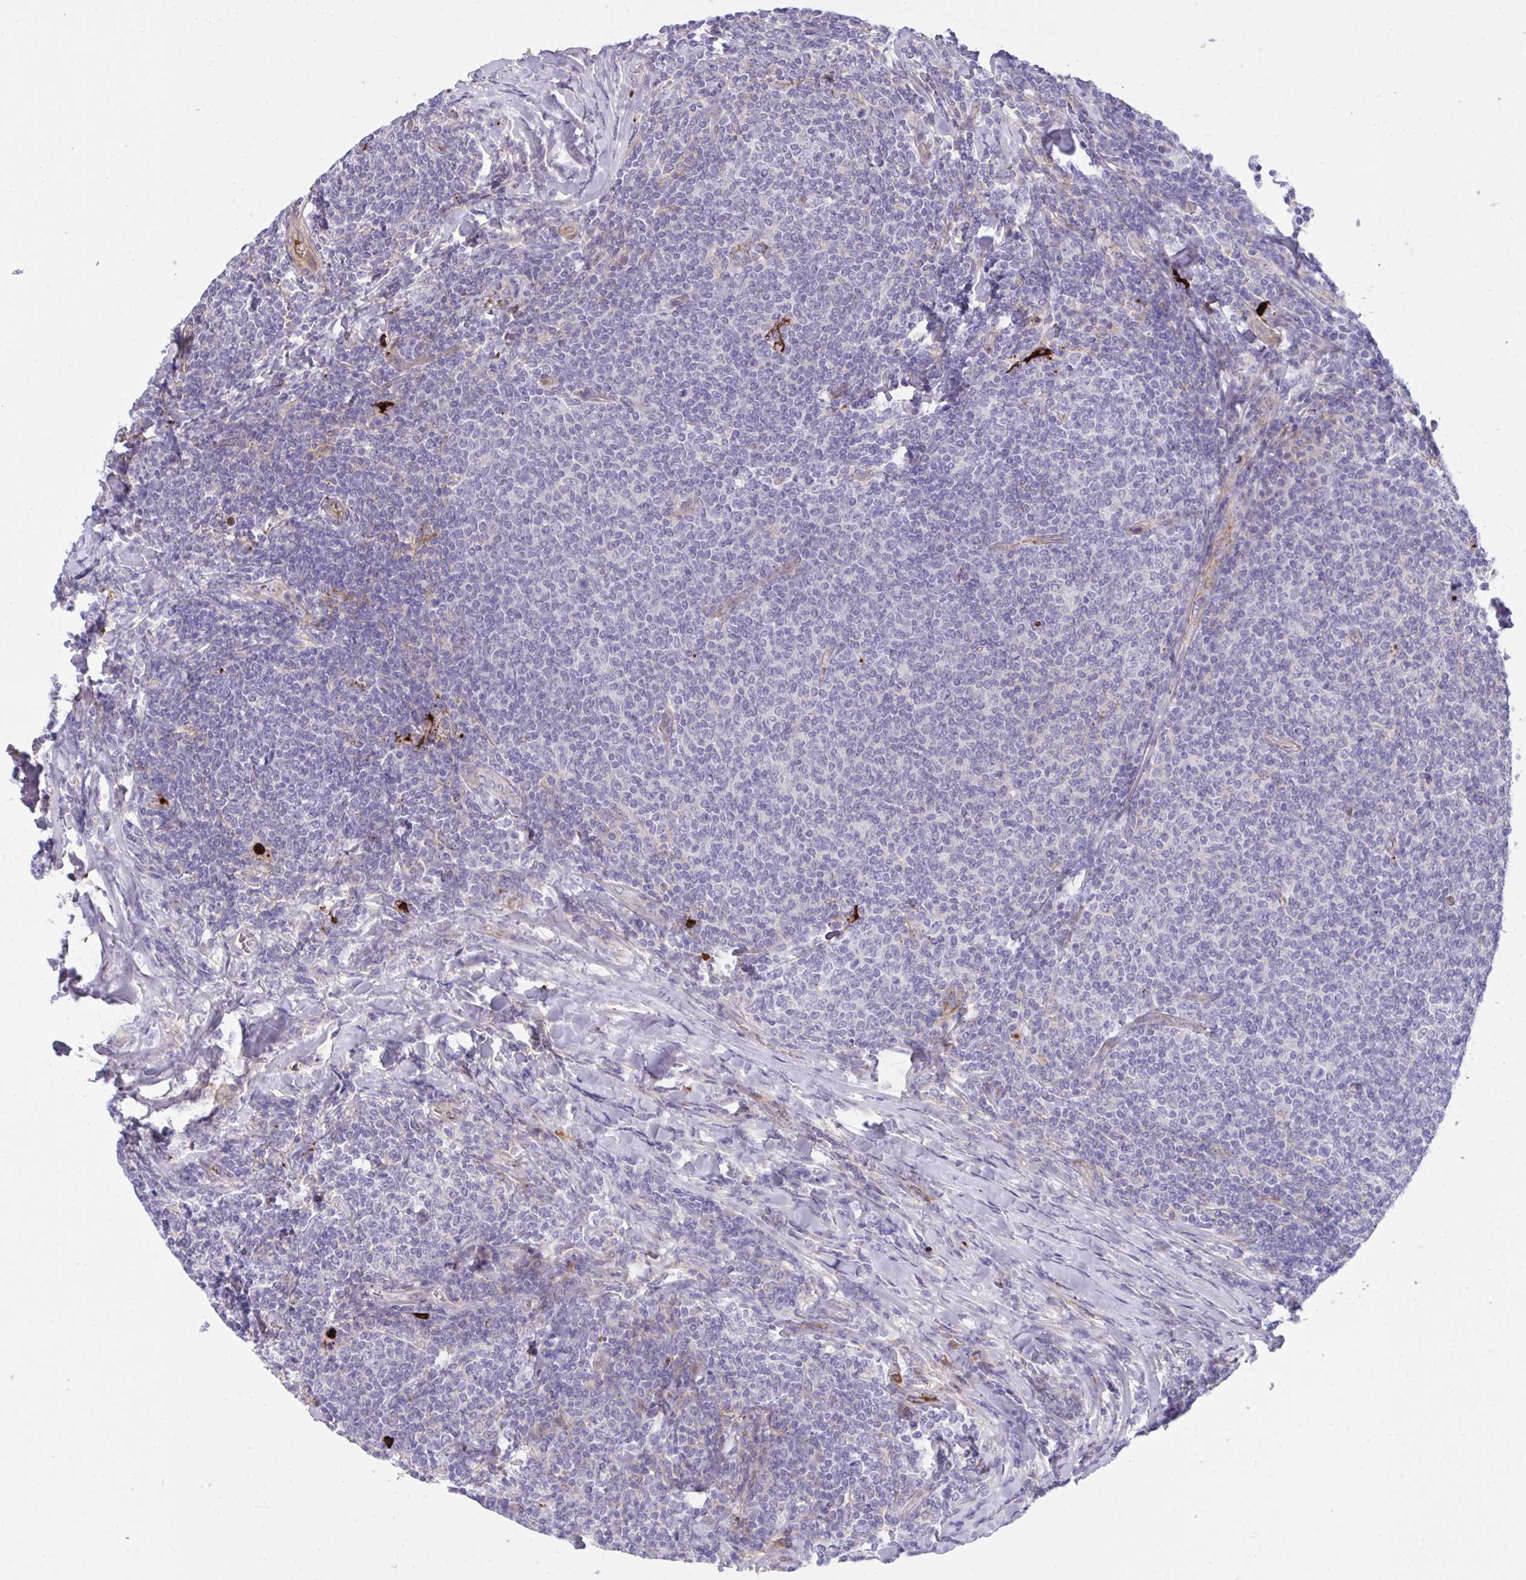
{"staining": {"intensity": "negative", "quantity": "none", "location": "none"}, "tissue": "lymphoma", "cell_type": "Tumor cells", "image_type": "cancer", "snomed": [{"axis": "morphology", "description": "Malignant lymphoma, non-Hodgkin's type, Low grade"}, {"axis": "topography", "description": "Lymph node"}], "caption": "This is an IHC micrograph of lymphoma. There is no staining in tumor cells.", "gene": "F2", "patient": {"sex": "male", "age": 52}}